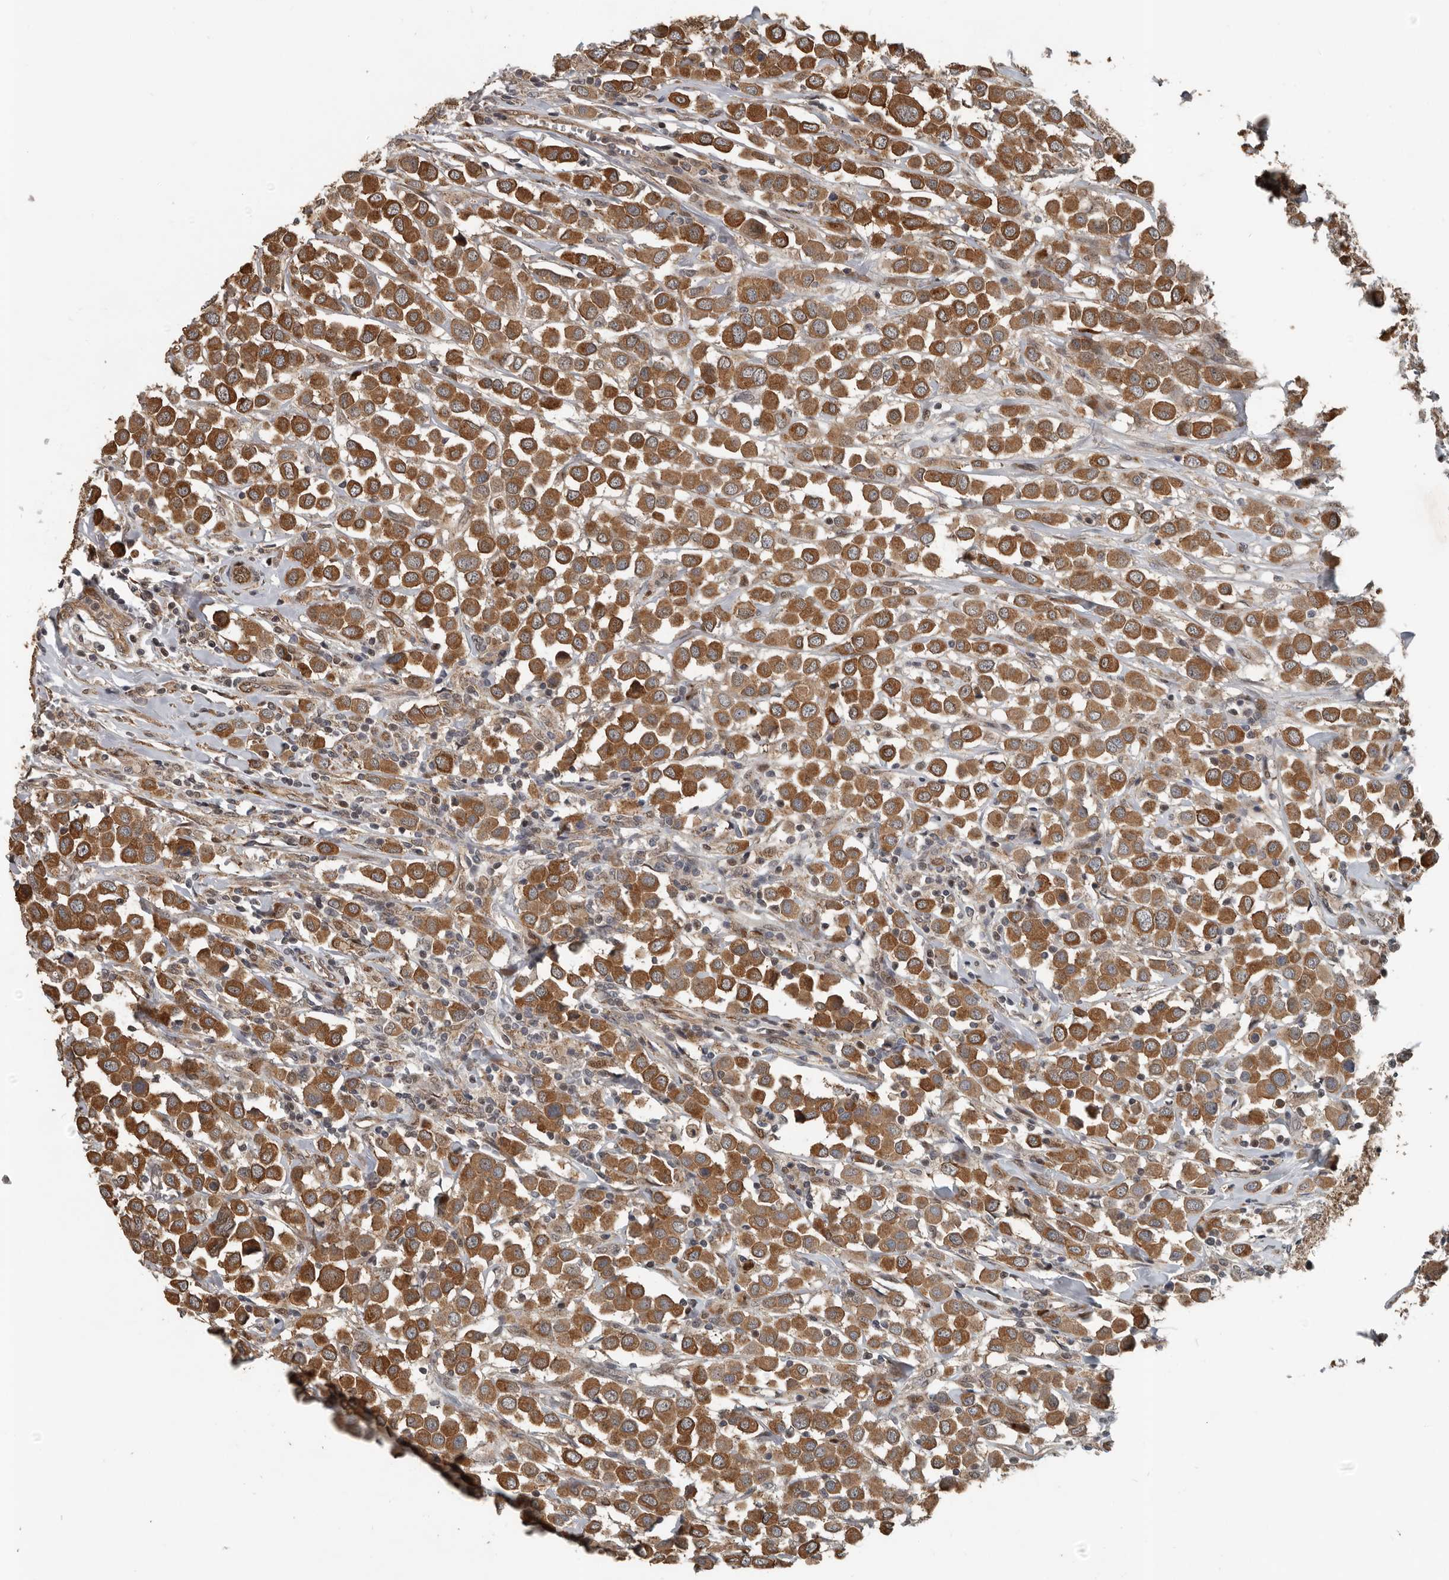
{"staining": {"intensity": "moderate", "quantity": ">75%", "location": "cytoplasmic/membranous"}, "tissue": "breast cancer", "cell_type": "Tumor cells", "image_type": "cancer", "snomed": [{"axis": "morphology", "description": "Duct carcinoma"}, {"axis": "topography", "description": "Breast"}], "caption": "Immunohistochemical staining of human intraductal carcinoma (breast) reveals moderate cytoplasmic/membranous protein positivity in approximately >75% of tumor cells.", "gene": "YOD1", "patient": {"sex": "female", "age": 61}}